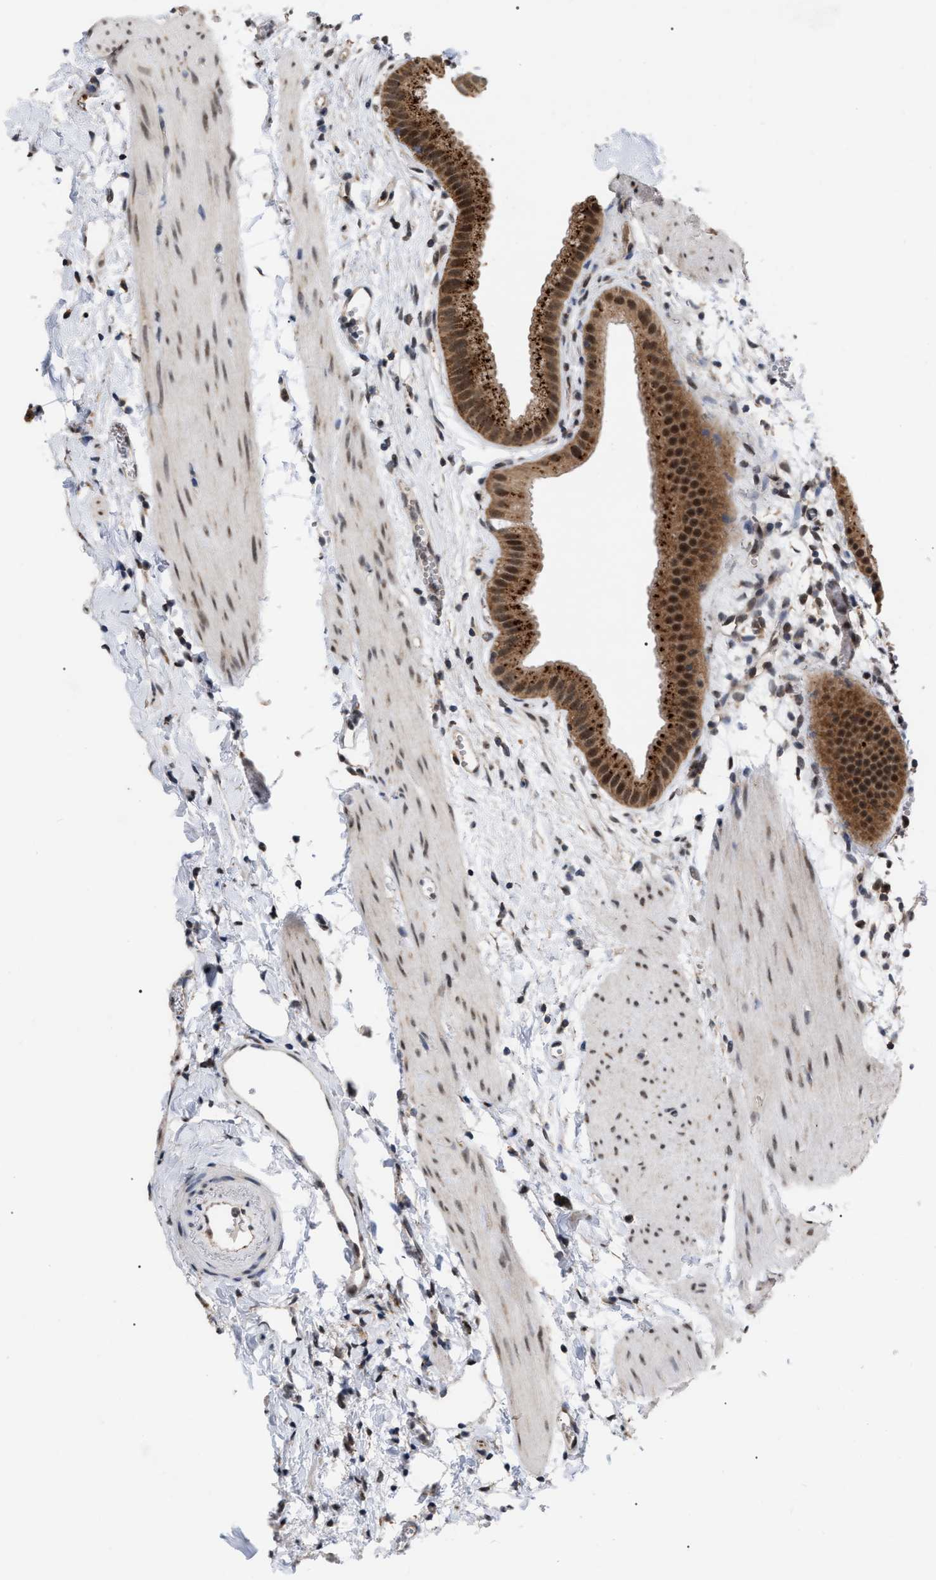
{"staining": {"intensity": "strong", "quantity": ">75%", "location": "cytoplasmic/membranous,nuclear"}, "tissue": "gallbladder", "cell_type": "Glandular cells", "image_type": "normal", "snomed": [{"axis": "morphology", "description": "Normal tissue, NOS"}, {"axis": "topography", "description": "Gallbladder"}], "caption": "Human gallbladder stained for a protein (brown) exhibits strong cytoplasmic/membranous,nuclear positive expression in about >75% of glandular cells.", "gene": "UPF1", "patient": {"sex": "female", "age": 64}}